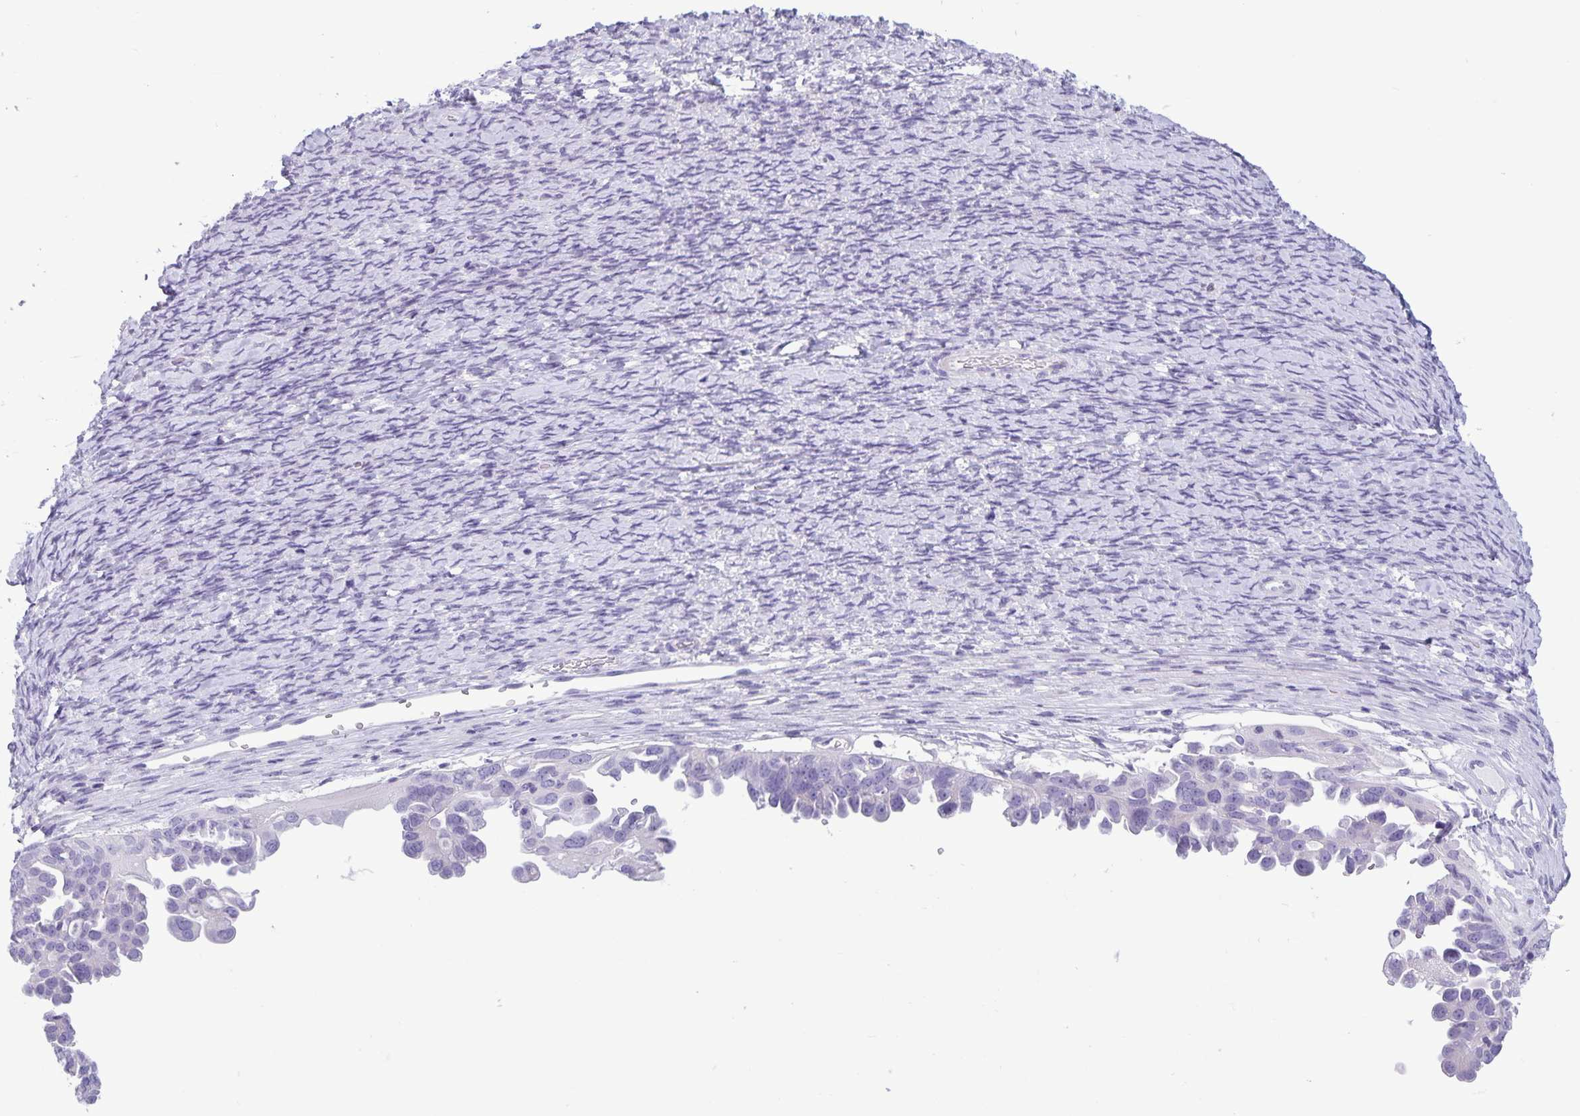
{"staining": {"intensity": "negative", "quantity": "none", "location": "none"}, "tissue": "ovarian cancer", "cell_type": "Tumor cells", "image_type": "cancer", "snomed": [{"axis": "morphology", "description": "Cystadenocarcinoma, serous, NOS"}, {"axis": "topography", "description": "Ovary"}], "caption": "Tumor cells are negative for protein expression in human serous cystadenocarcinoma (ovarian).", "gene": "IBTK", "patient": {"sex": "female", "age": 53}}